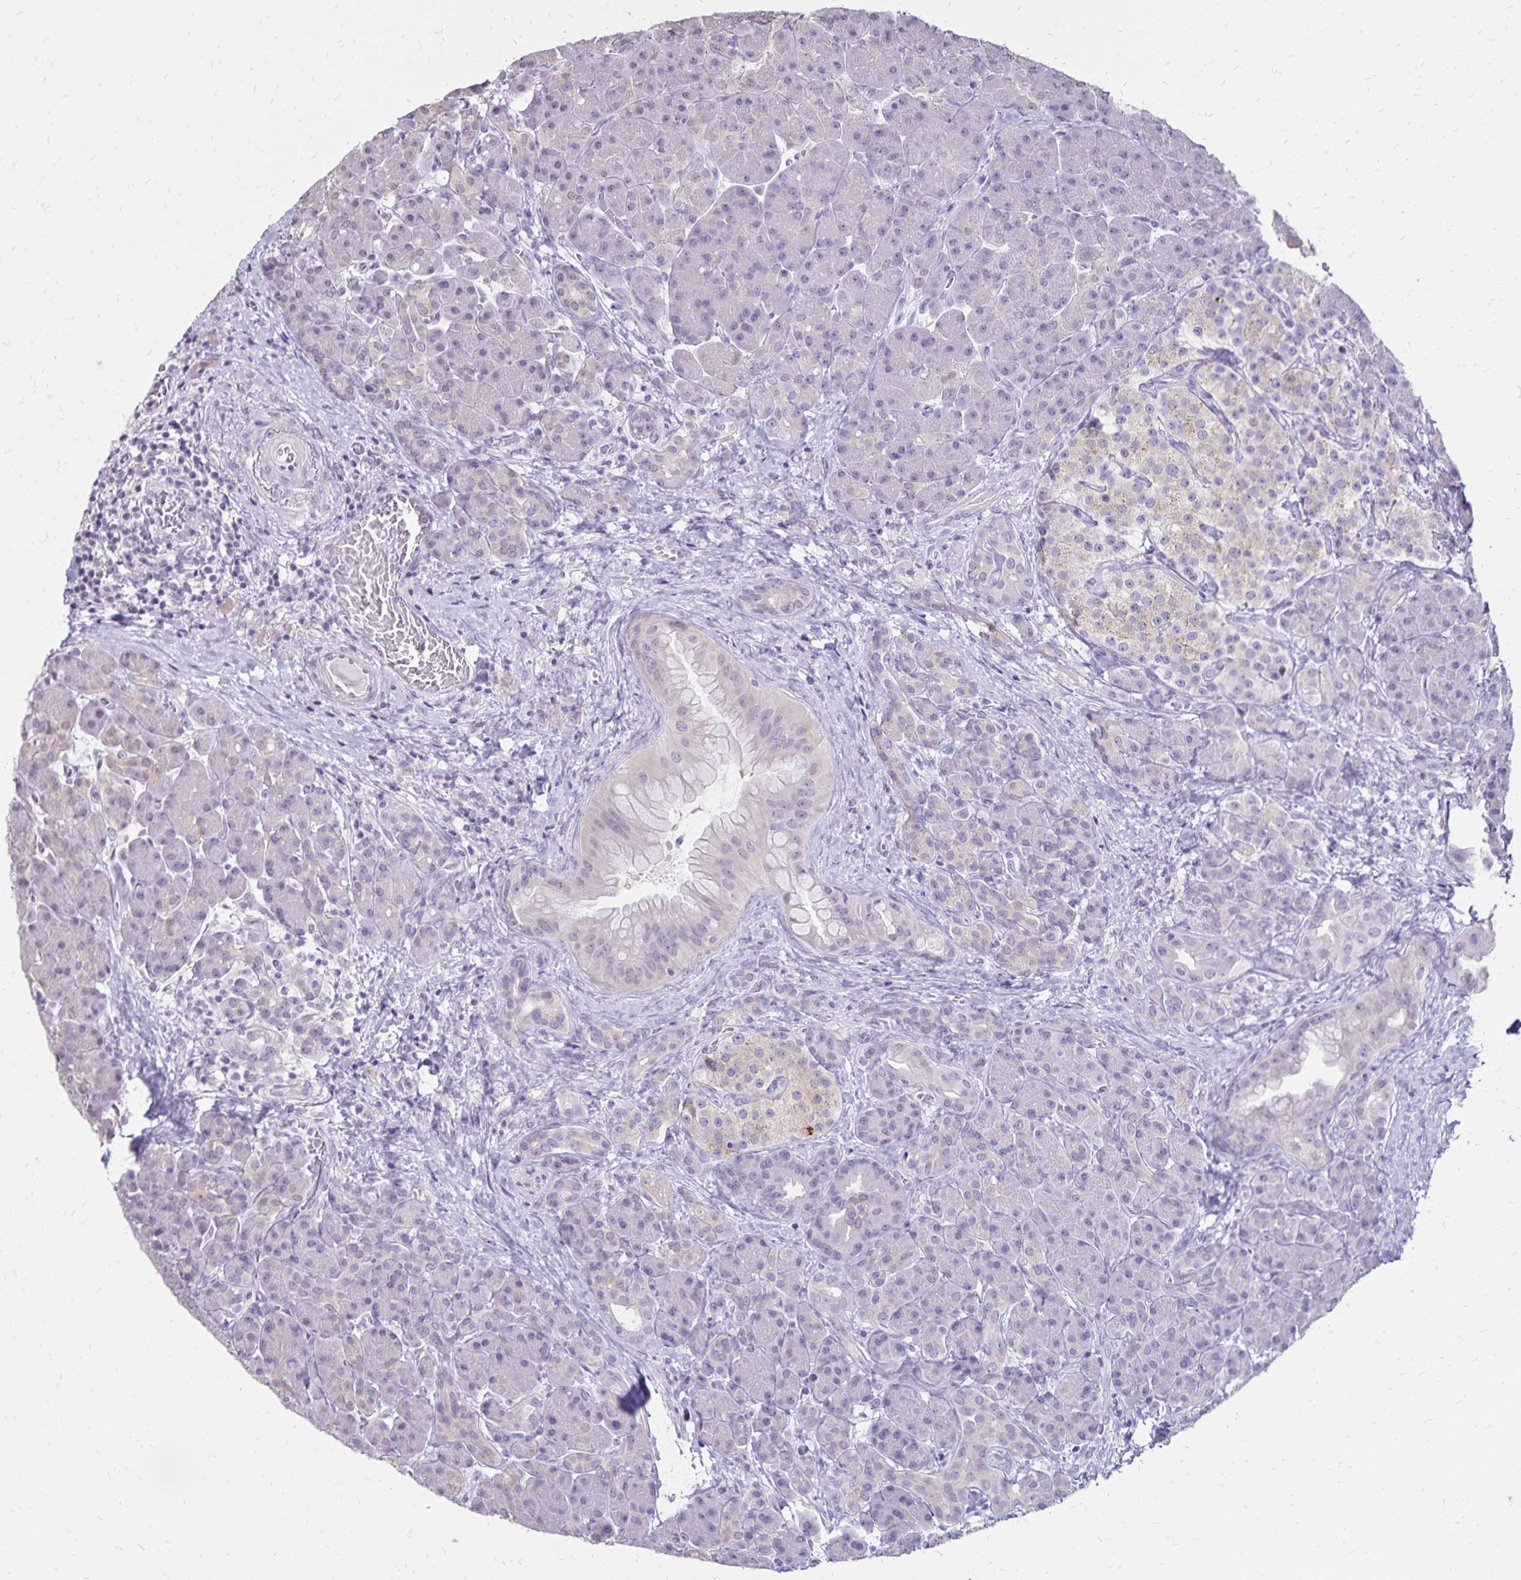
{"staining": {"intensity": "negative", "quantity": "none", "location": "none"}, "tissue": "pancreas", "cell_type": "Exocrine glandular cells", "image_type": "normal", "snomed": [{"axis": "morphology", "description": "Normal tissue, NOS"}, {"axis": "topography", "description": "Pancreas"}], "caption": "Immunohistochemical staining of normal human pancreas displays no significant positivity in exocrine glandular cells.", "gene": "SH3GL3", "patient": {"sex": "male", "age": 55}}